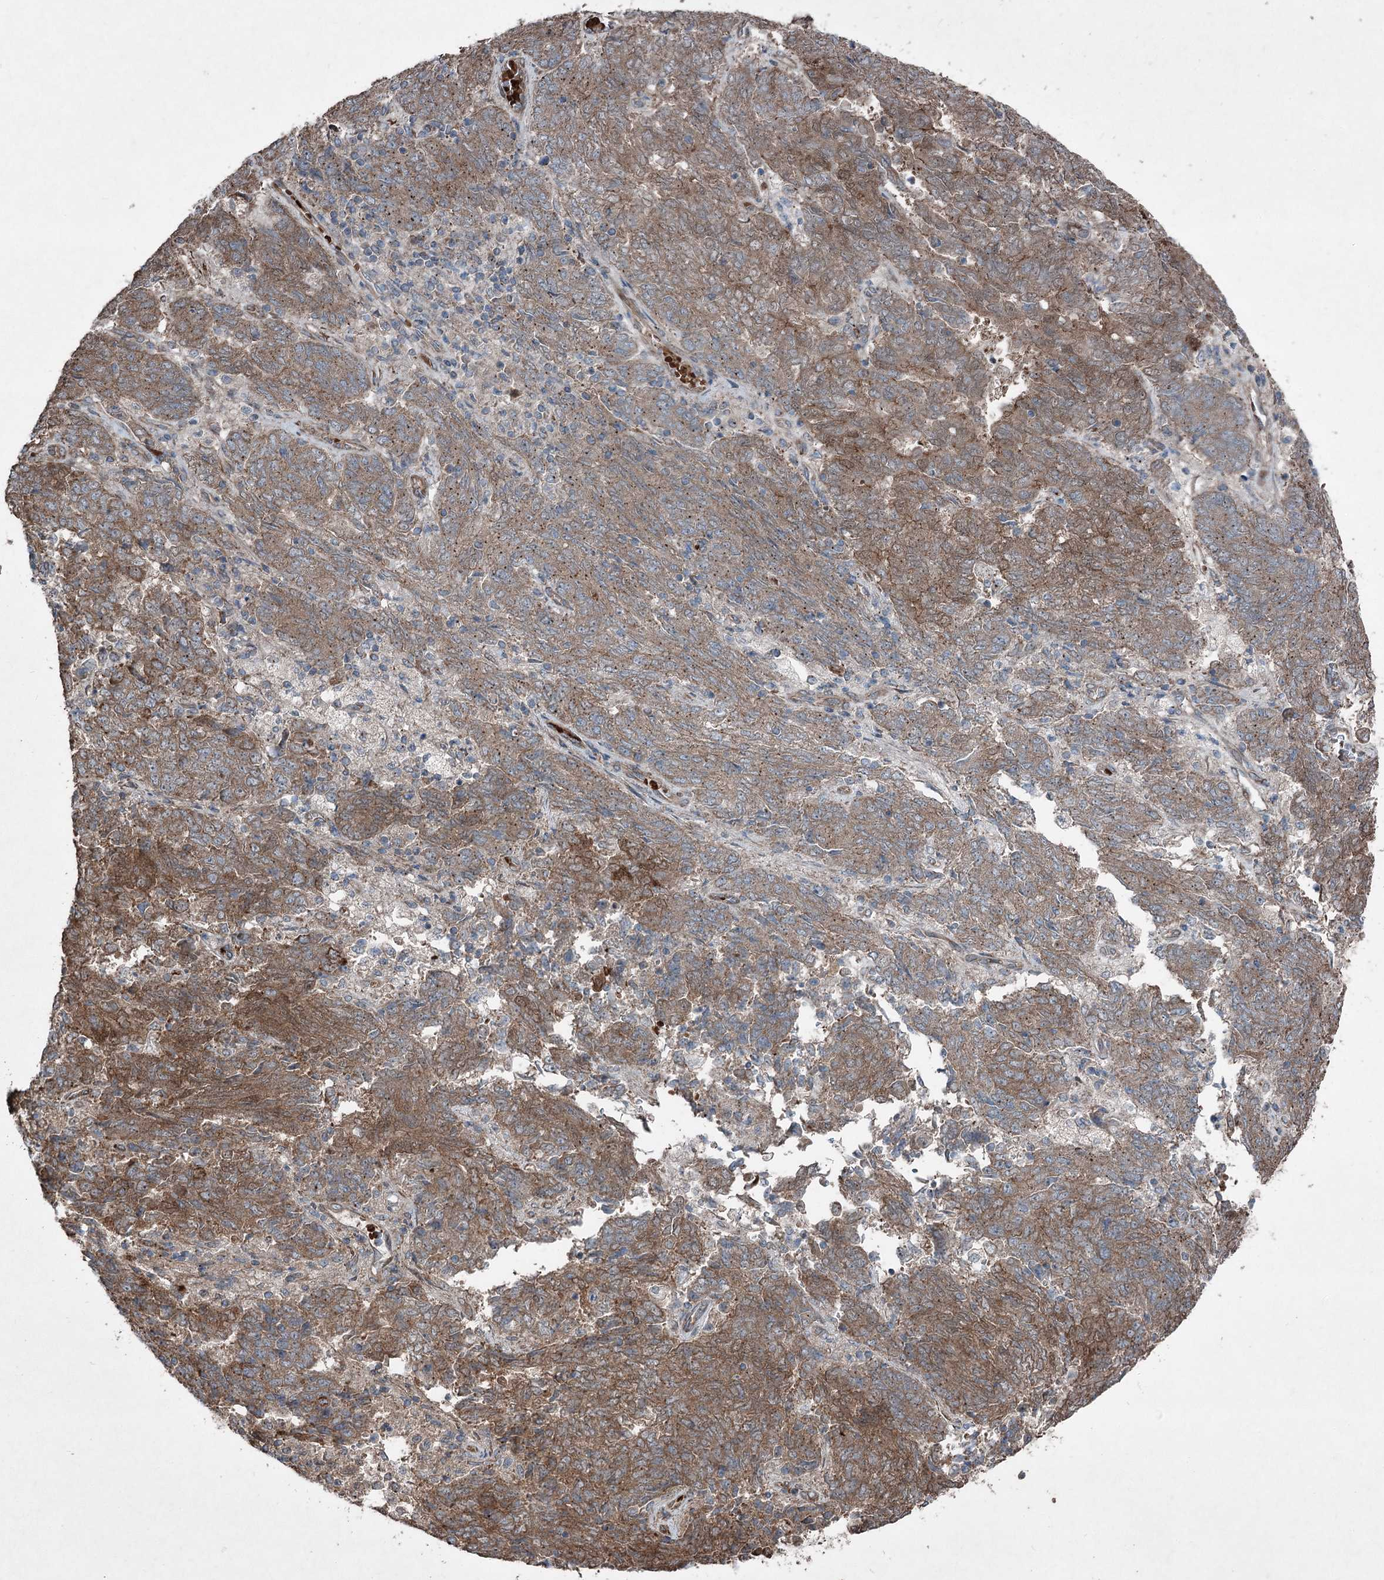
{"staining": {"intensity": "moderate", "quantity": ">75%", "location": "cytoplasmic/membranous"}, "tissue": "endometrial cancer", "cell_type": "Tumor cells", "image_type": "cancer", "snomed": [{"axis": "morphology", "description": "Adenocarcinoma, NOS"}, {"axis": "topography", "description": "Endometrium"}], "caption": "Immunohistochemistry micrograph of human endometrial cancer stained for a protein (brown), which demonstrates medium levels of moderate cytoplasmic/membranous expression in approximately >75% of tumor cells.", "gene": "SERINC5", "patient": {"sex": "female", "age": 80}}